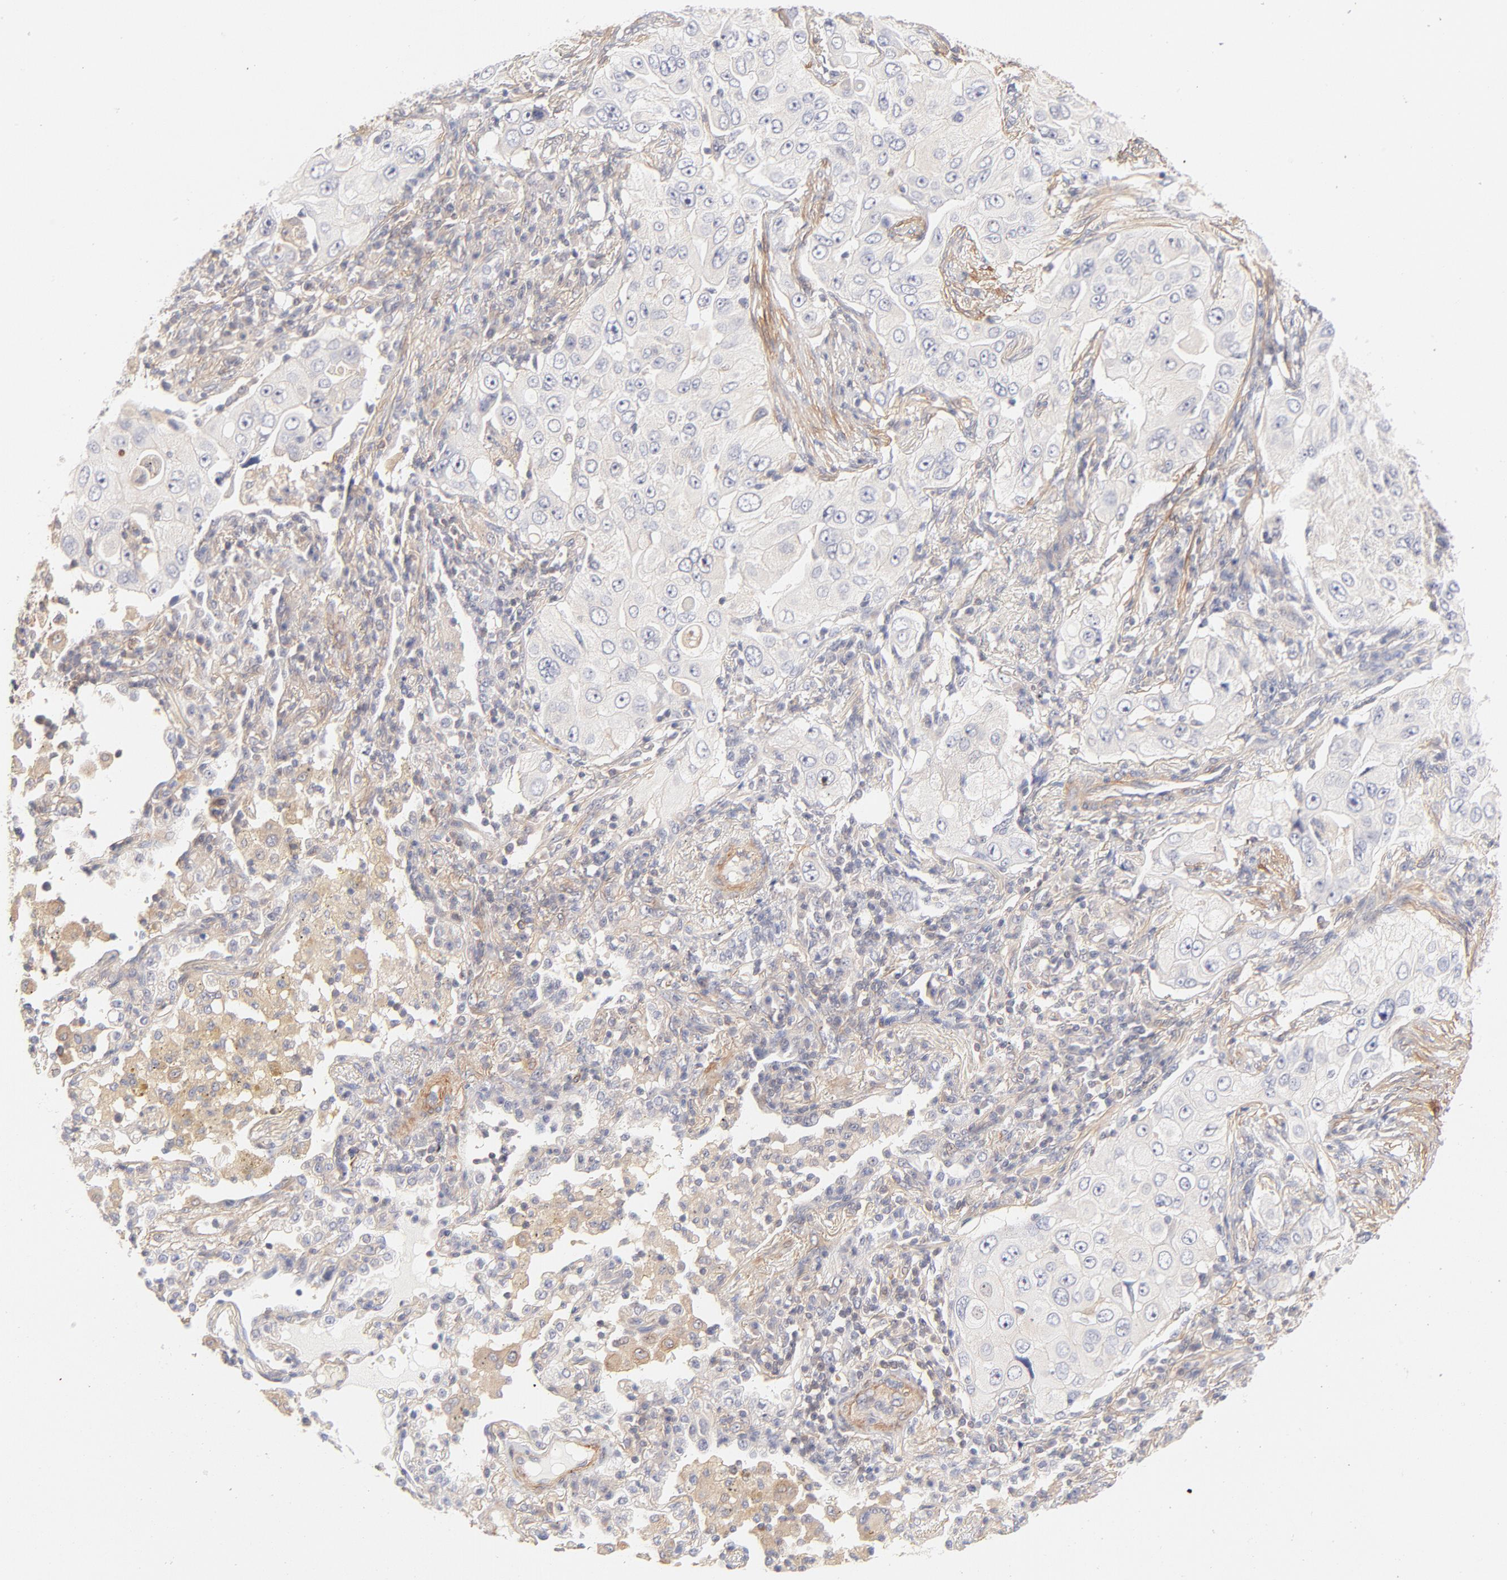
{"staining": {"intensity": "weak", "quantity": "<25%", "location": "cytoplasmic/membranous"}, "tissue": "lung cancer", "cell_type": "Tumor cells", "image_type": "cancer", "snomed": [{"axis": "morphology", "description": "Adenocarcinoma, NOS"}, {"axis": "topography", "description": "Lung"}], "caption": "Micrograph shows no protein staining in tumor cells of lung cancer (adenocarcinoma) tissue. Brightfield microscopy of IHC stained with DAB (3,3'-diaminobenzidine) (brown) and hematoxylin (blue), captured at high magnification.", "gene": "LDLRAP1", "patient": {"sex": "male", "age": 84}}